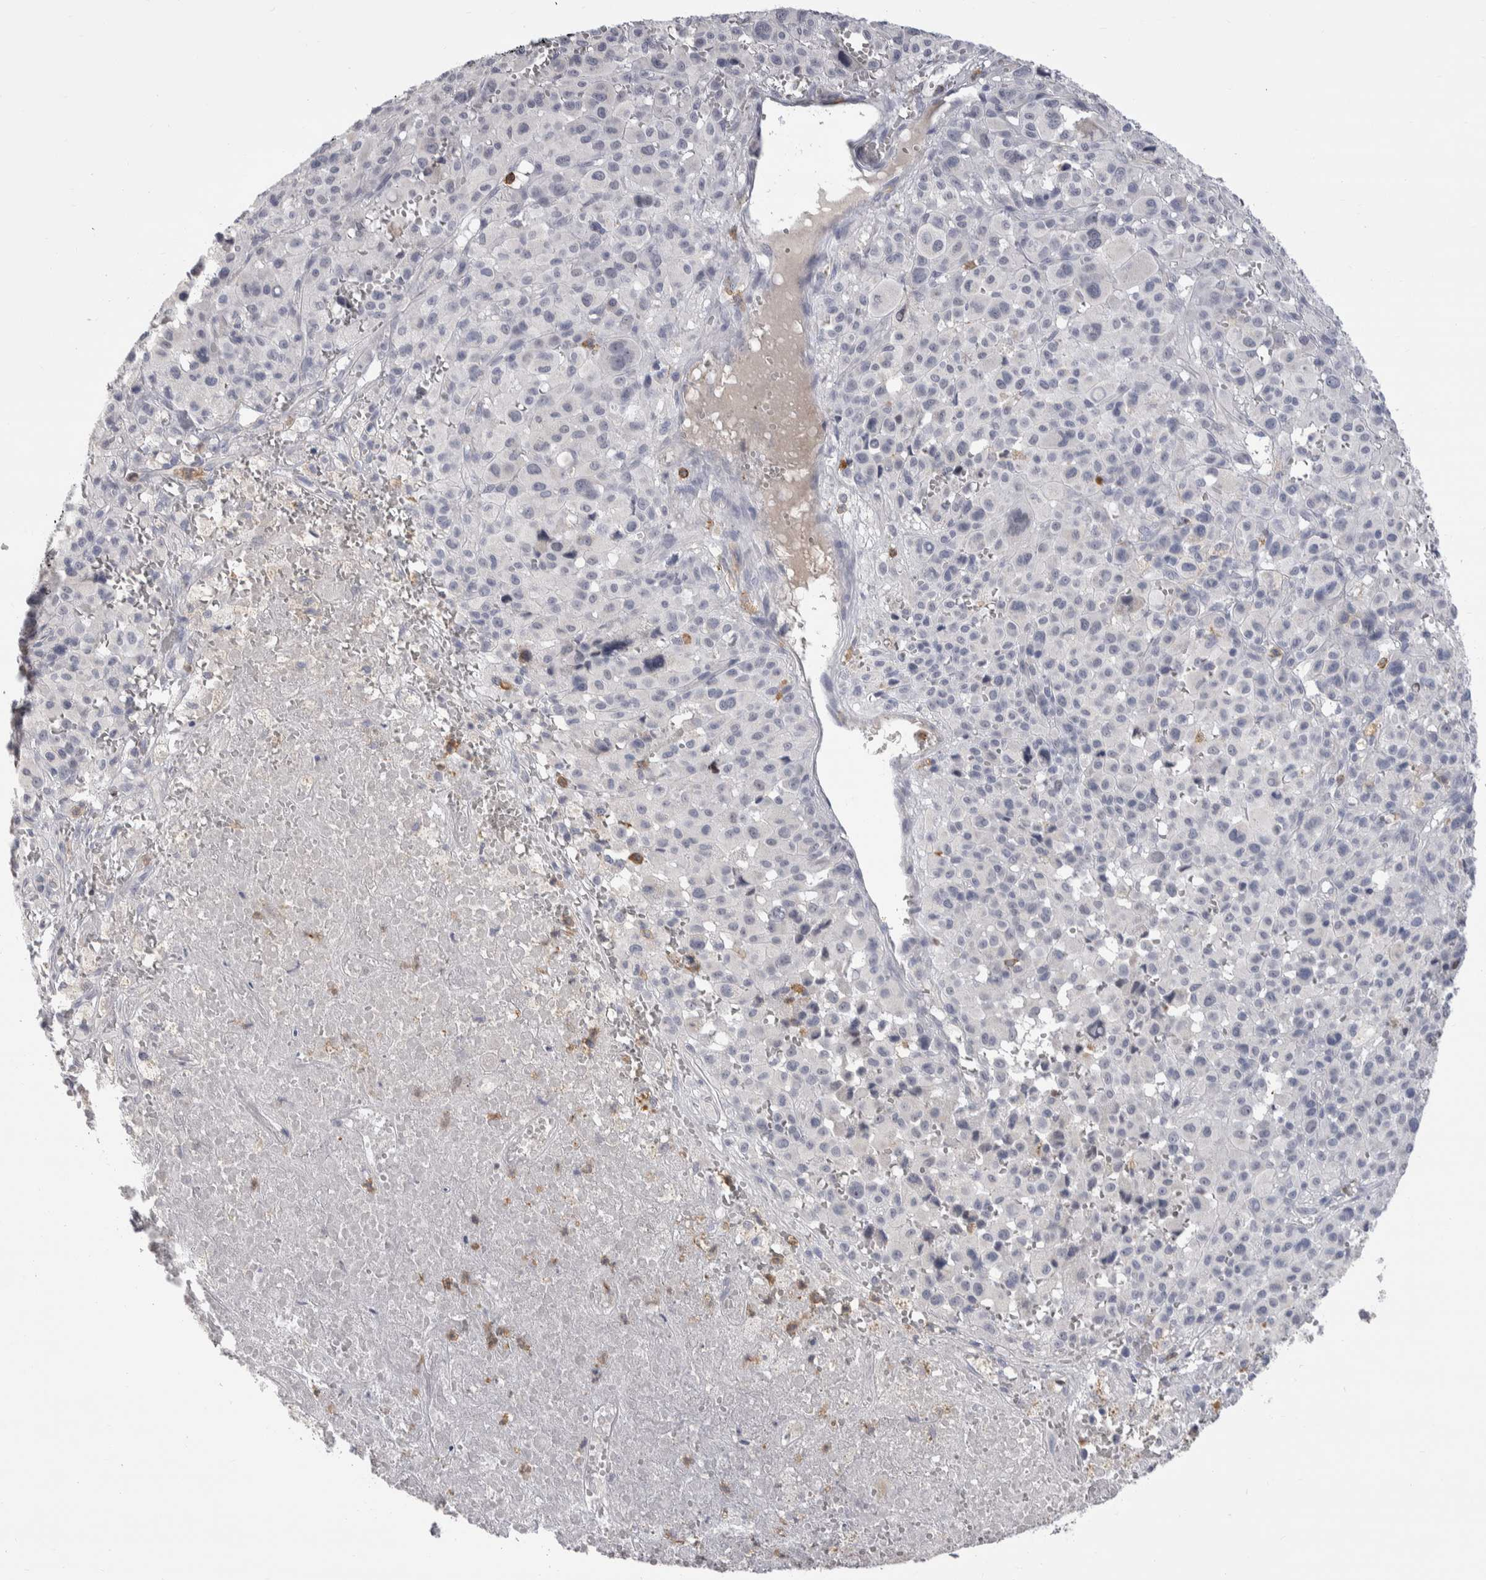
{"staining": {"intensity": "negative", "quantity": "none", "location": "none"}, "tissue": "melanoma", "cell_type": "Tumor cells", "image_type": "cancer", "snomed": [{"axis": "morphology", "description": "Malignant melanoma, Metastatic site"}, {"axis": "topography", "description": "Skin"}], "caption": "Immunohistochemistry of human melanoma demonstrates no expression in tumor cells.", "gene": "CEP295NL", "patient": {"sex": "female", "age": 74}}